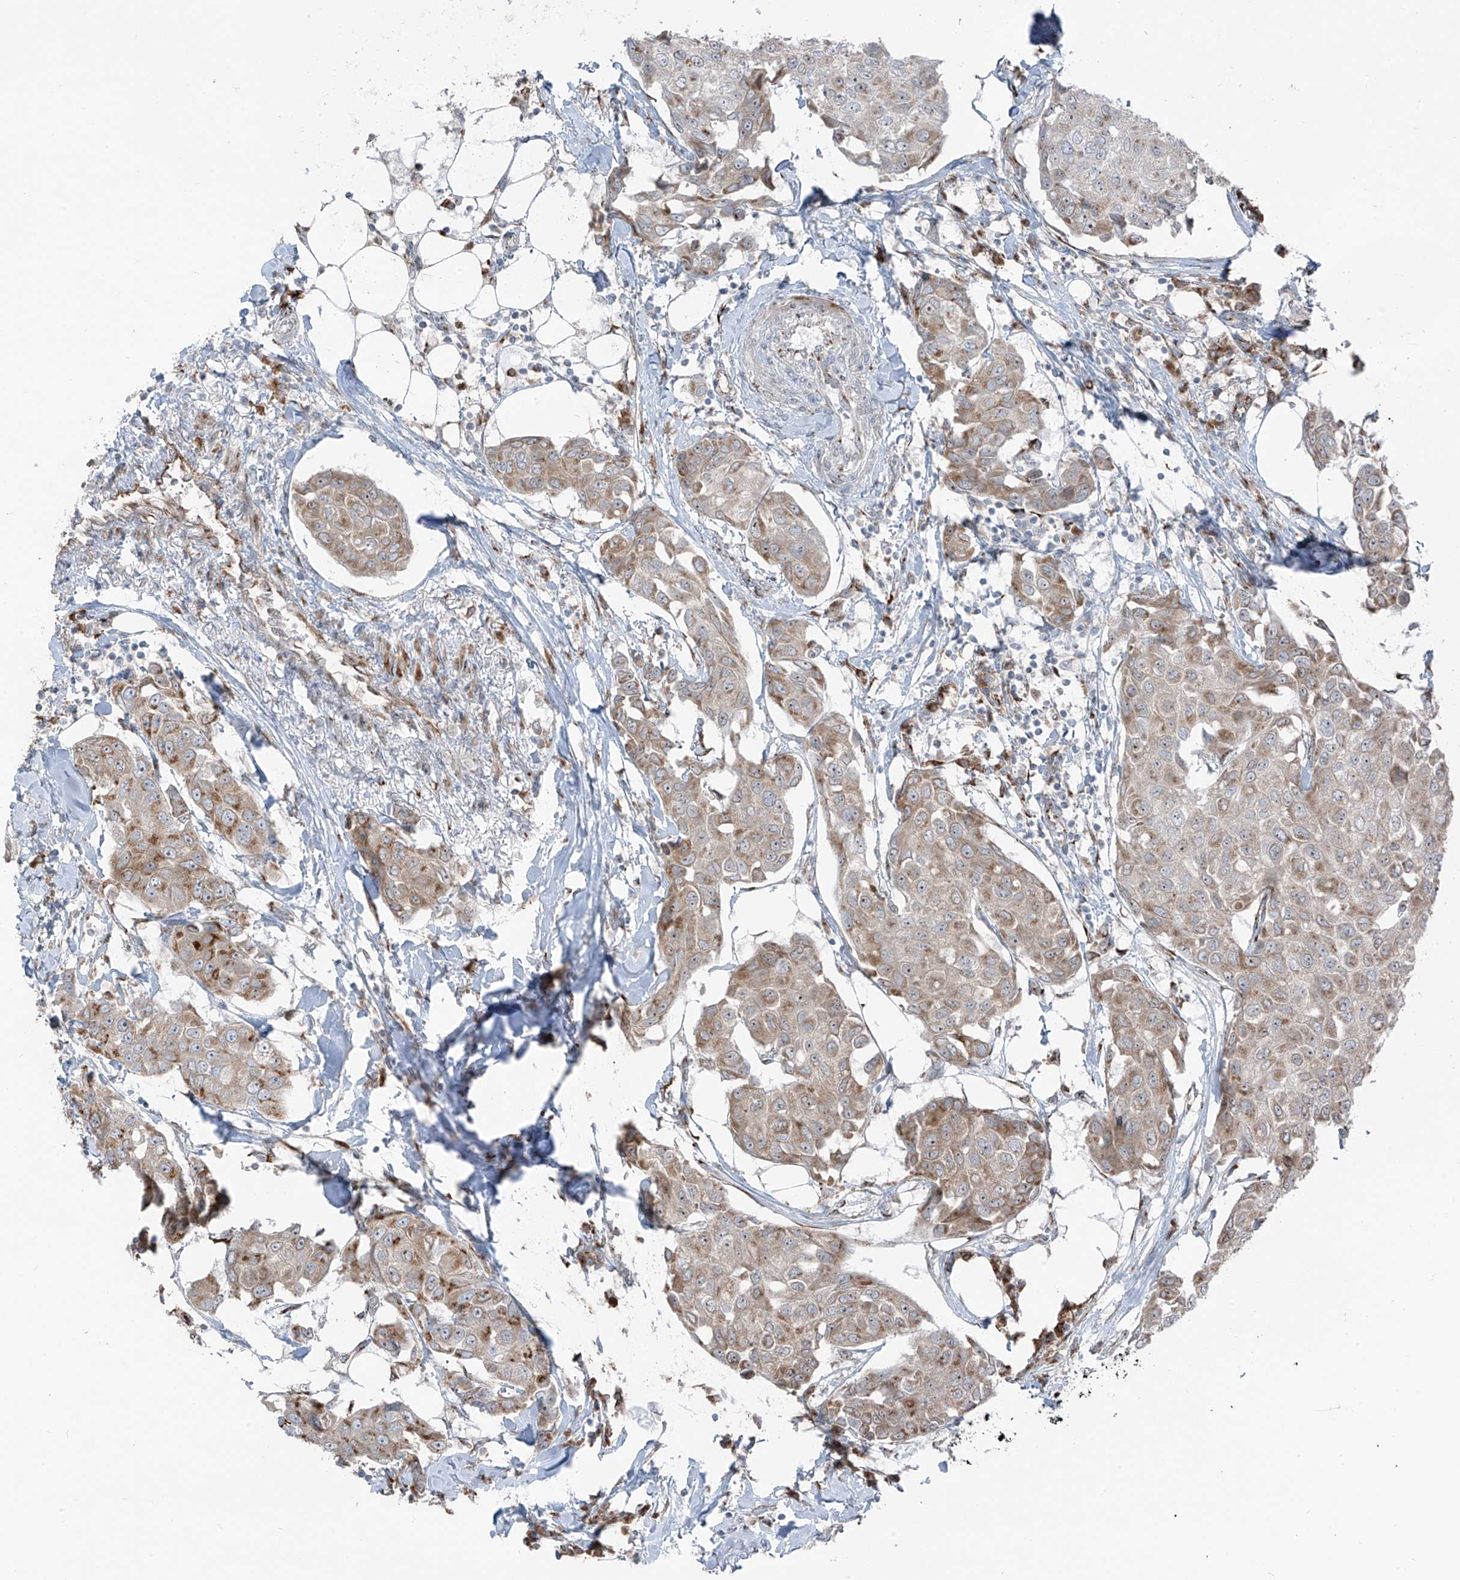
{"staining": {"intensity": "moderate", "quantity": "25%-75%", "location": "cytoplasmic/membranous"}, "tissue": "breast cancer", "cell_type": "Tumor cells", "image_type": "cancer", "snomed": [{"axis": "morphology", "description": "Duct carcinoma"}, {"axis": "topography", "description": "Breast"}], "caption": "Immunohistochemical staining of breast cancer shows medium levels of moderate cytoplasmic/membranous protein positivity in about 25%-75% of tumor cells.", "gene": "ERLEC1", "patient": {"sex": "female", "age": 80}}